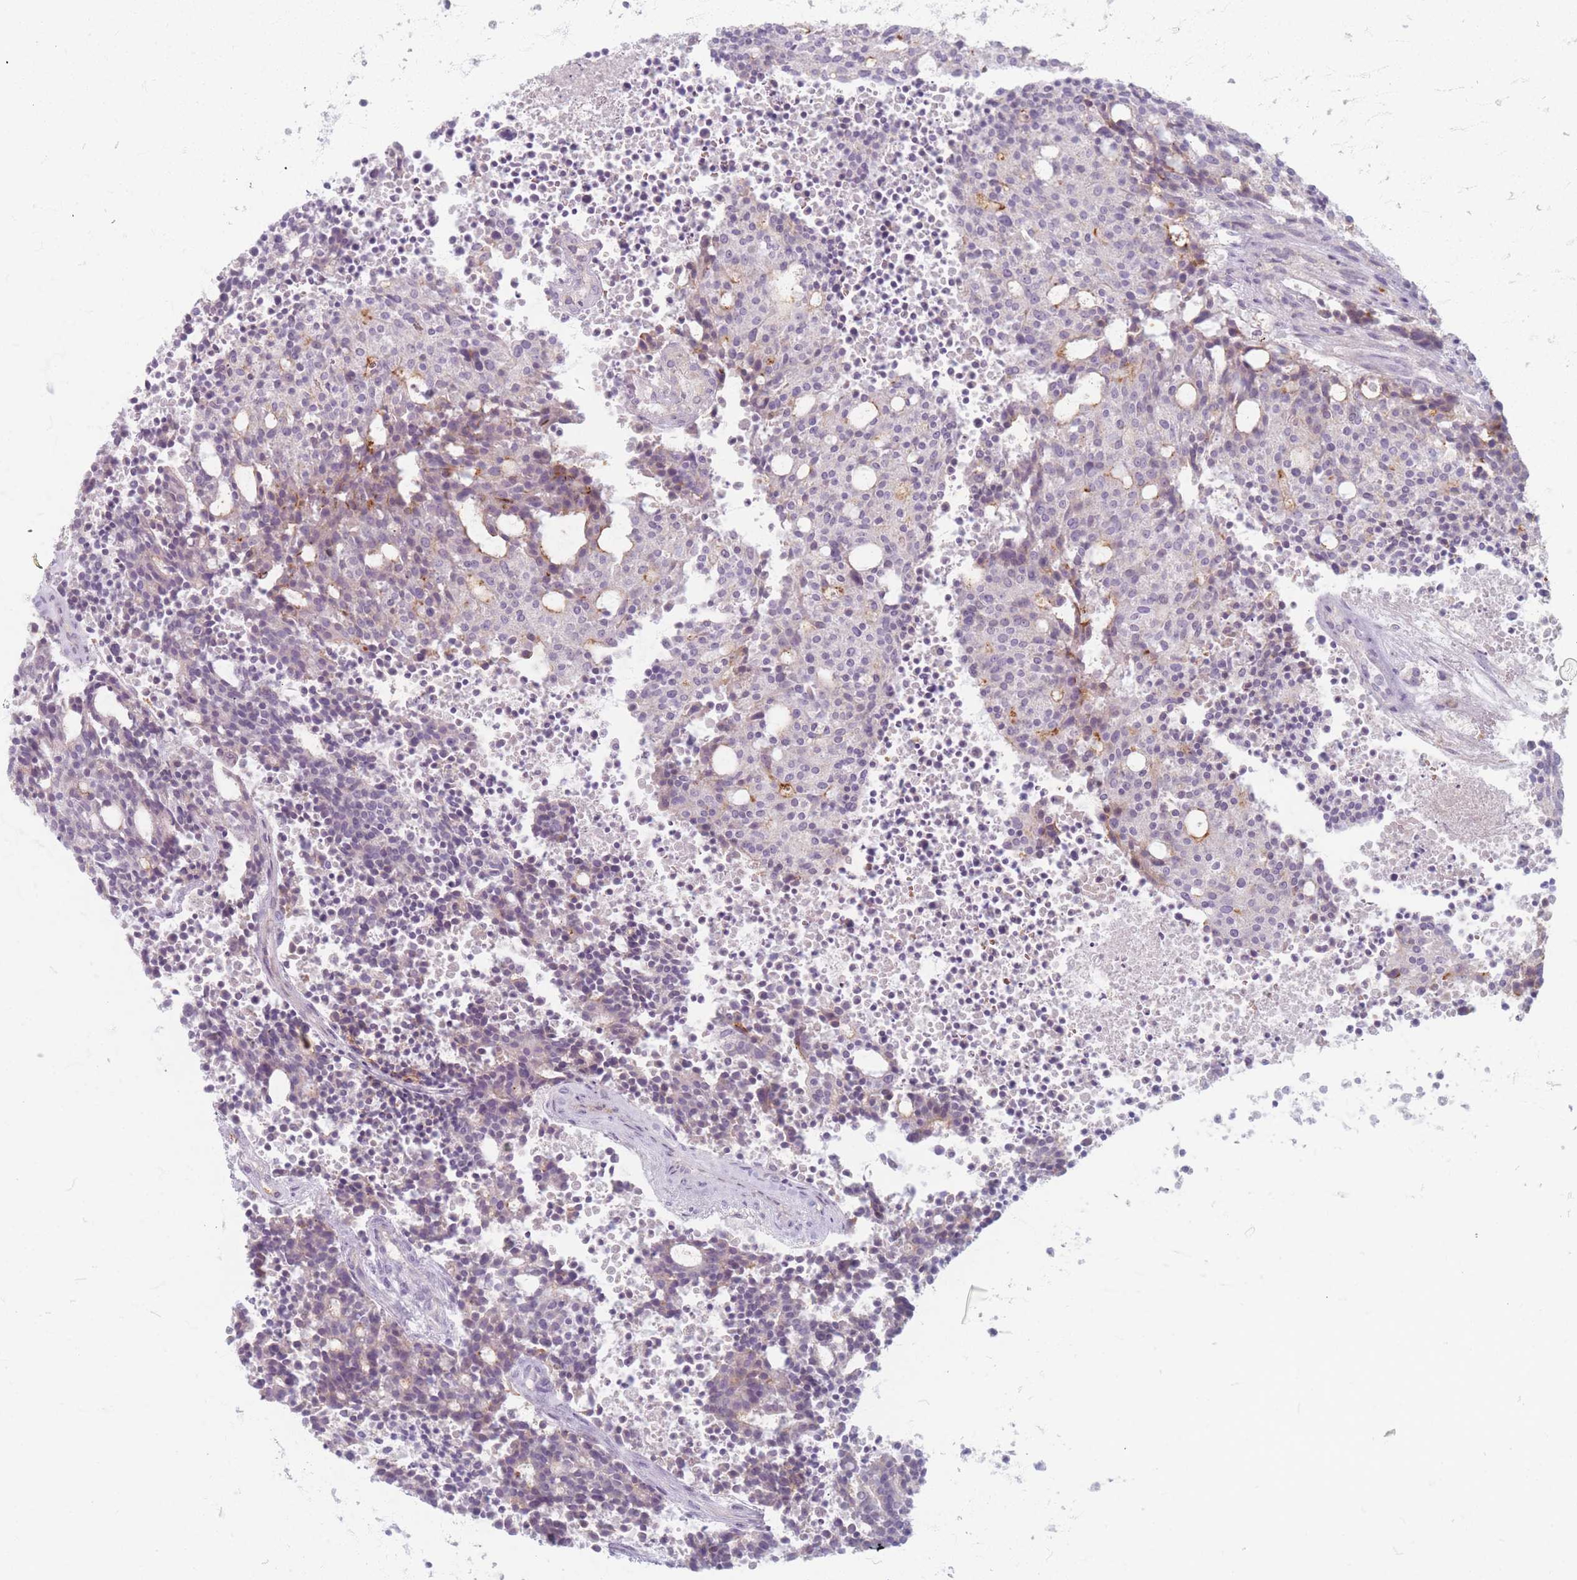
{"staining": {"intensity": "weak", "quantity": "<25%", "location": "cytoplasmic/membranous"}, "tissue": "carcinoid", "cell_type": "Tumor cells", "image_type": "cancer", "snomed": [{"axis": "morphology", "description": "Carcinoid, malignant, NOS"}, {"axis": "topography", "description": "Pancreas"}], "caption": "This photomicrograph is of carcinoid (malignant) stained with immunohistochemistry to label a protein in brown with the nuclei are counter-stained blue. There is no expression in tumor cells. Nuclei are stained in blue.", "gene": "CHCHD7", "patient": {"sex": "female", "age": 54}}